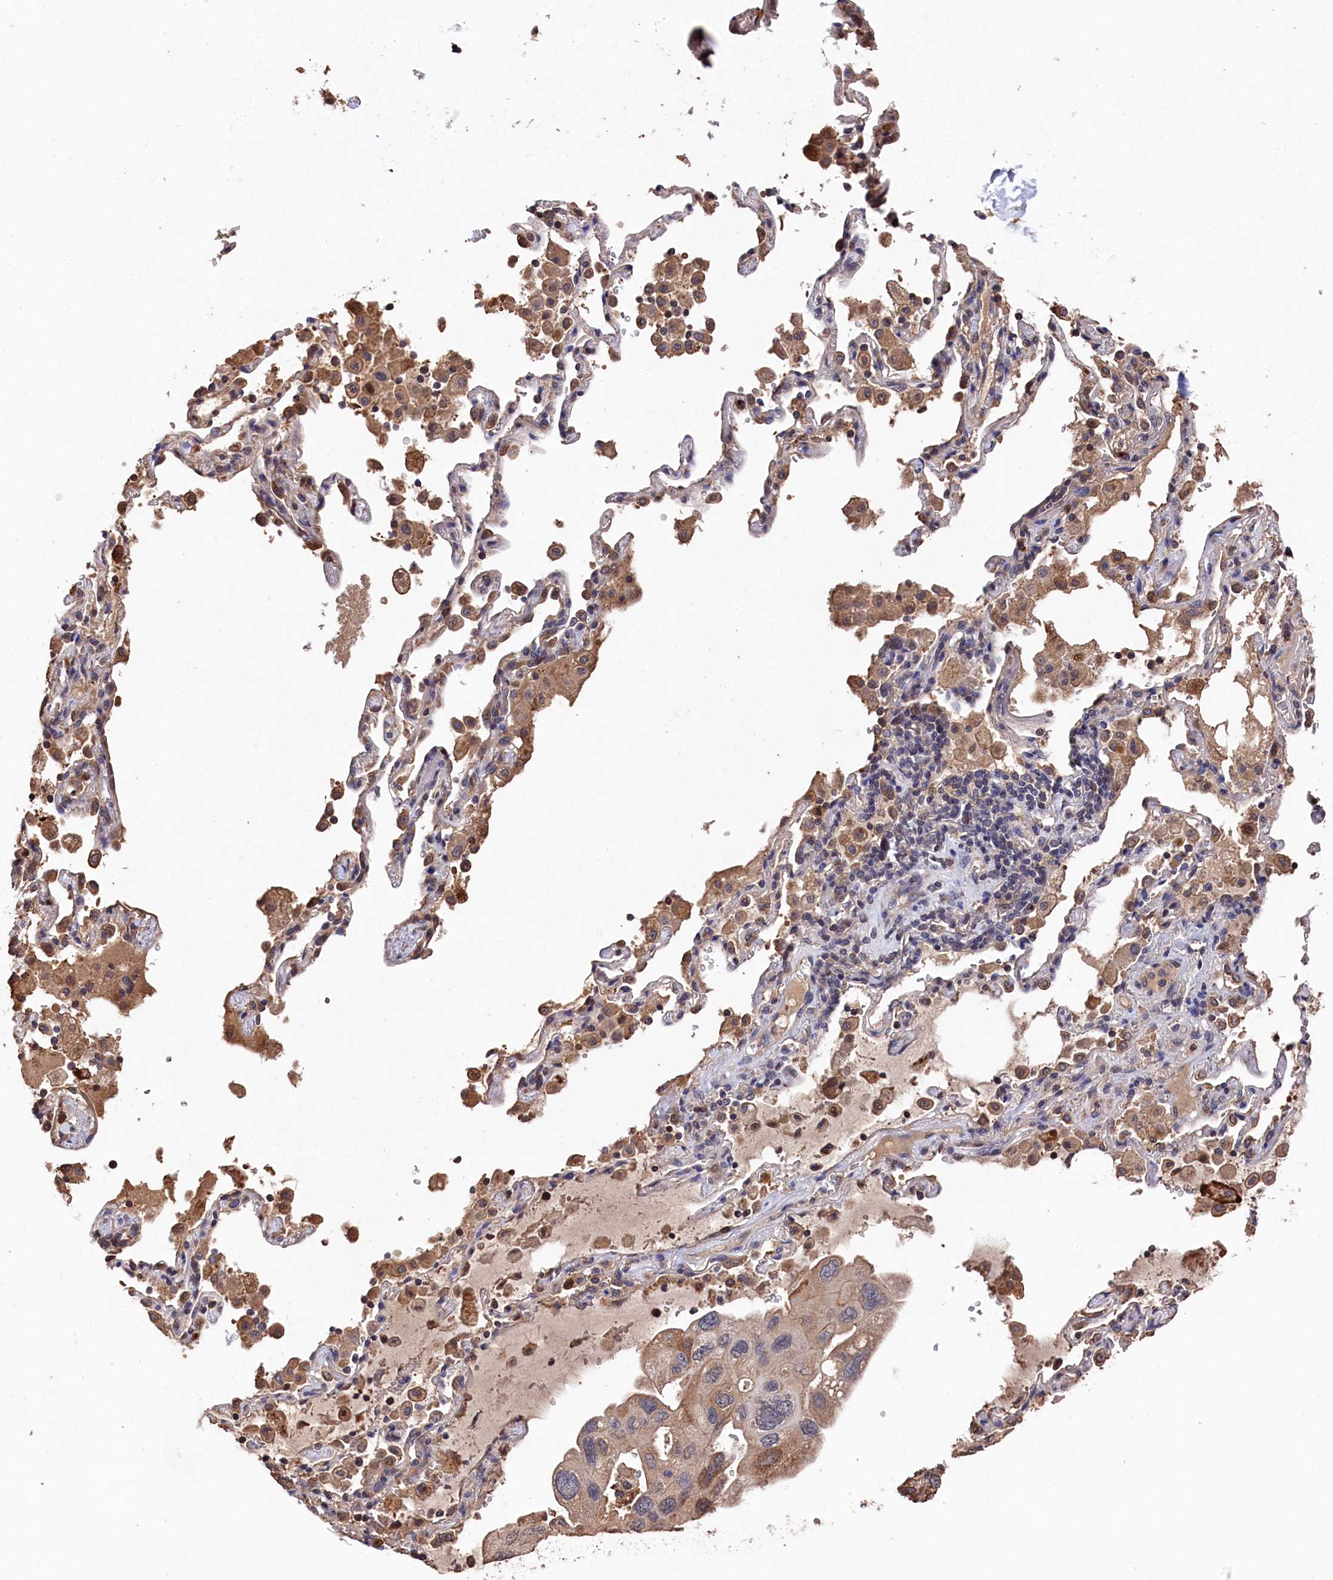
{"staining": {"intensity": "weak", "quantity": "25%-75%", "location": "cytoplasmic/membranous"}, "tissue": "lung cancer", "cell_type": "Tumor cells", "image_type": "cancer", "snomed": [{"axis": "morphology", "description": "Squamous cell carcinoma, NOS"}, {"axis": "topography", "description": "Lung"}], "caption": "Human lung cancer (squamous cell carcinoma) stained with a brown dye demonstrates weak cytoplasmic/membranous positive positivity in about 25%-75% of tumor cells.", "gene": "NAA60", "patient": {"sex": "female", "age": 73}}